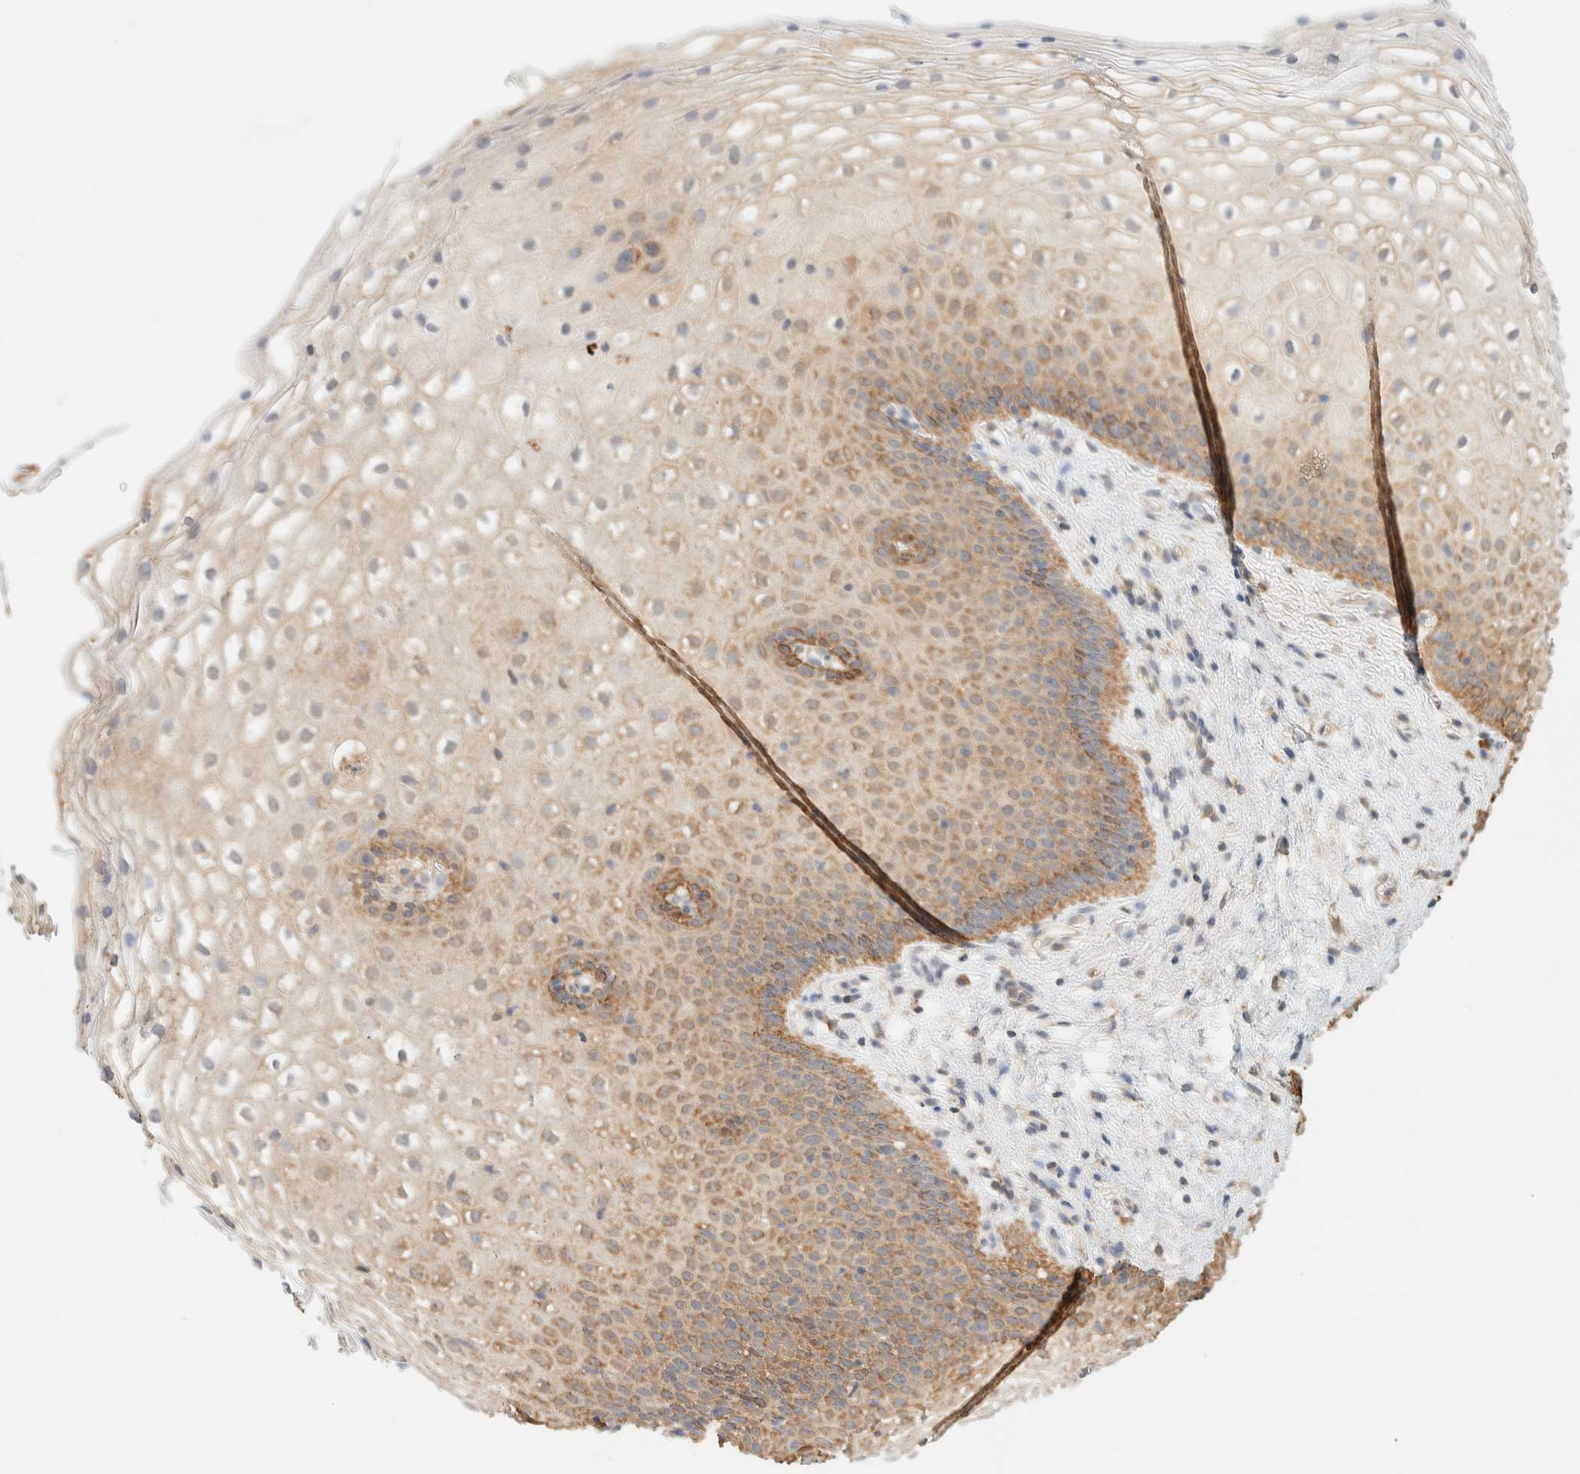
{"staining": {"intensity": "moderate", "quantity": ">75%", "location": "cytoplasmic/membranous"}, "tissue": "cervix", "cell_type": "Squamous epithelial cells", "image_type": "normal", "snomed": [{"axis": "morphology", "description": "Normal tissue, NOS"}, {"axis": "topography", "description": "Cervix"}], "caption": "The micrograph reveals immunohistochemical staining of benign cervix. There is moderate cytoplasmic/membranous staining is present in about >75% of squamous epithelial cells. (DAB (3,3'-diaminobenzidine) = brown stain, brightfield microscopy at high magnification).", "gene": "TBC1D8B", "patient": {"sex": "female", "age": 72}}